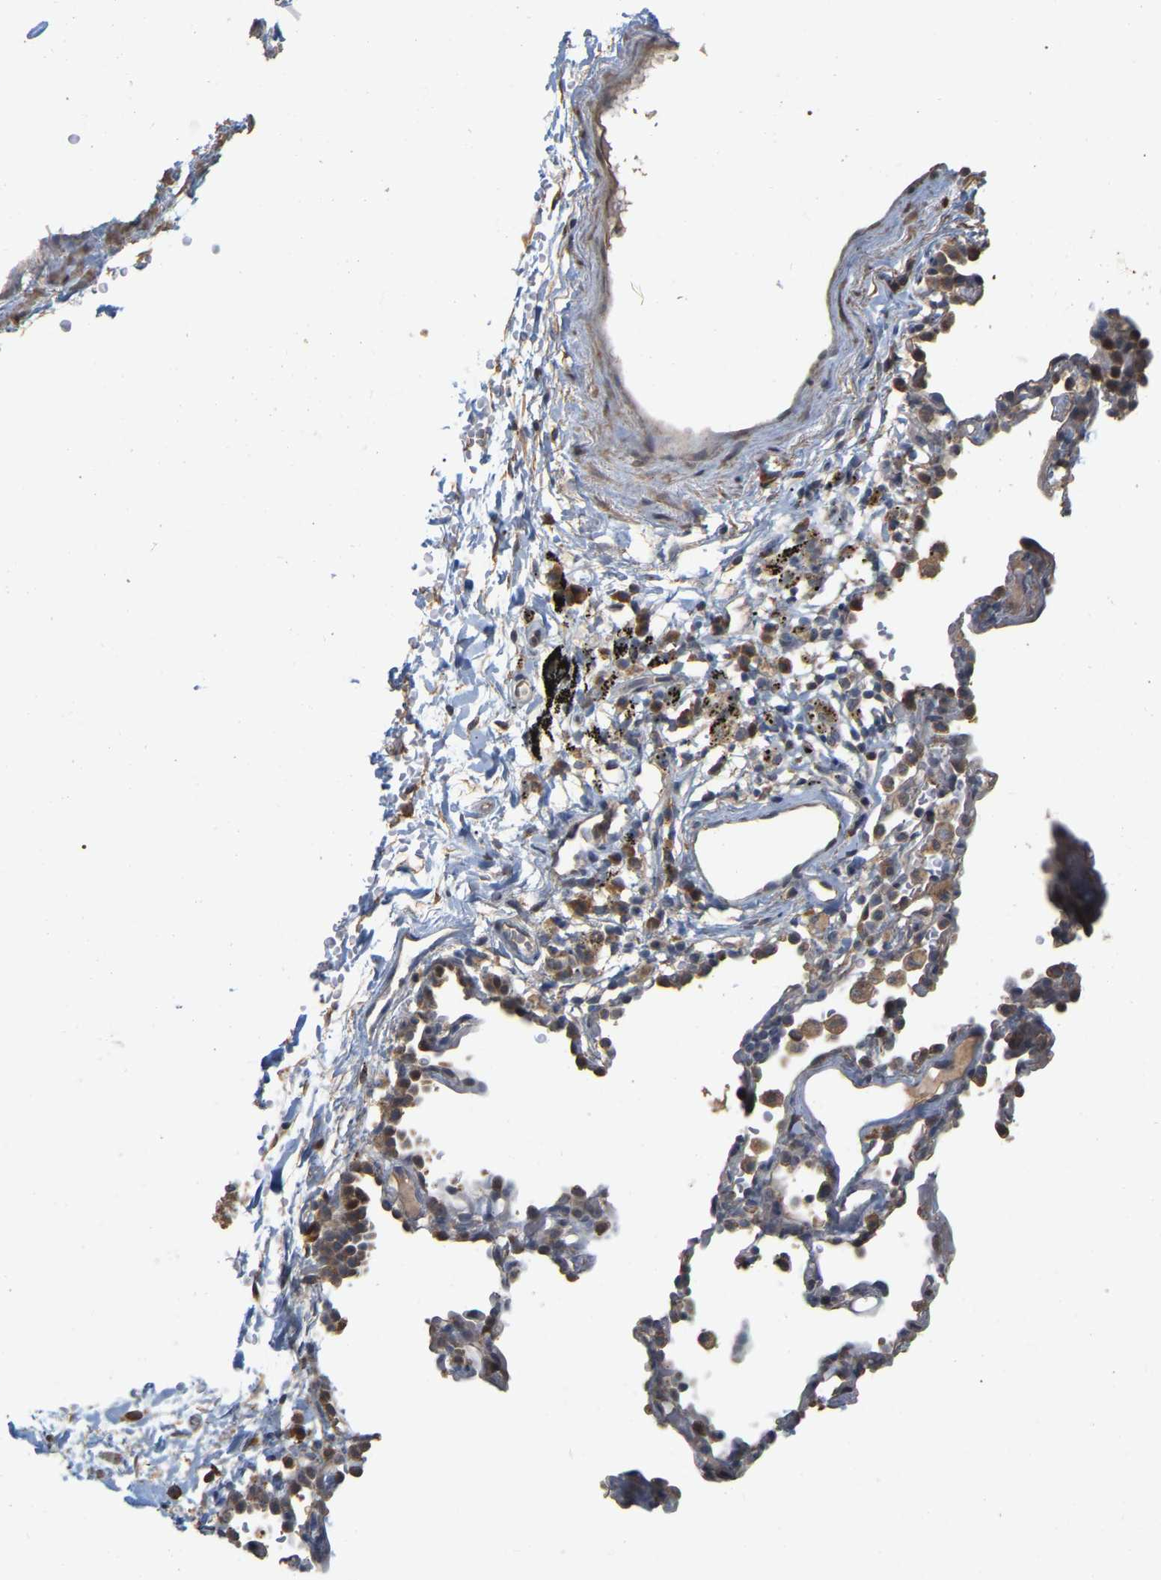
{"staining": {"intensity": "moderate", "quantity": ">75%", "location": "cytoplasmic/membranous"}, "tissue": "adipose tissue", "cell_type": "Adipocytes", "image_type": "normal", "snomed": [{"axis": "morphology", "description": "Normal tissue, NOS"}, {"axis": "topography", "description": "Cartilage tissue"}, {"axis": "topography", "description": "Bronchus"}], "caption": "Approximately >75% of adipocytes in unremarkable human adipose tissue demonstrate moderate cytoplasmic/membranous protein positivity as visualized by brown immunohistochemical staining.", "gene": "NCS1", "patient": {"sex": "female", "age": 53}}